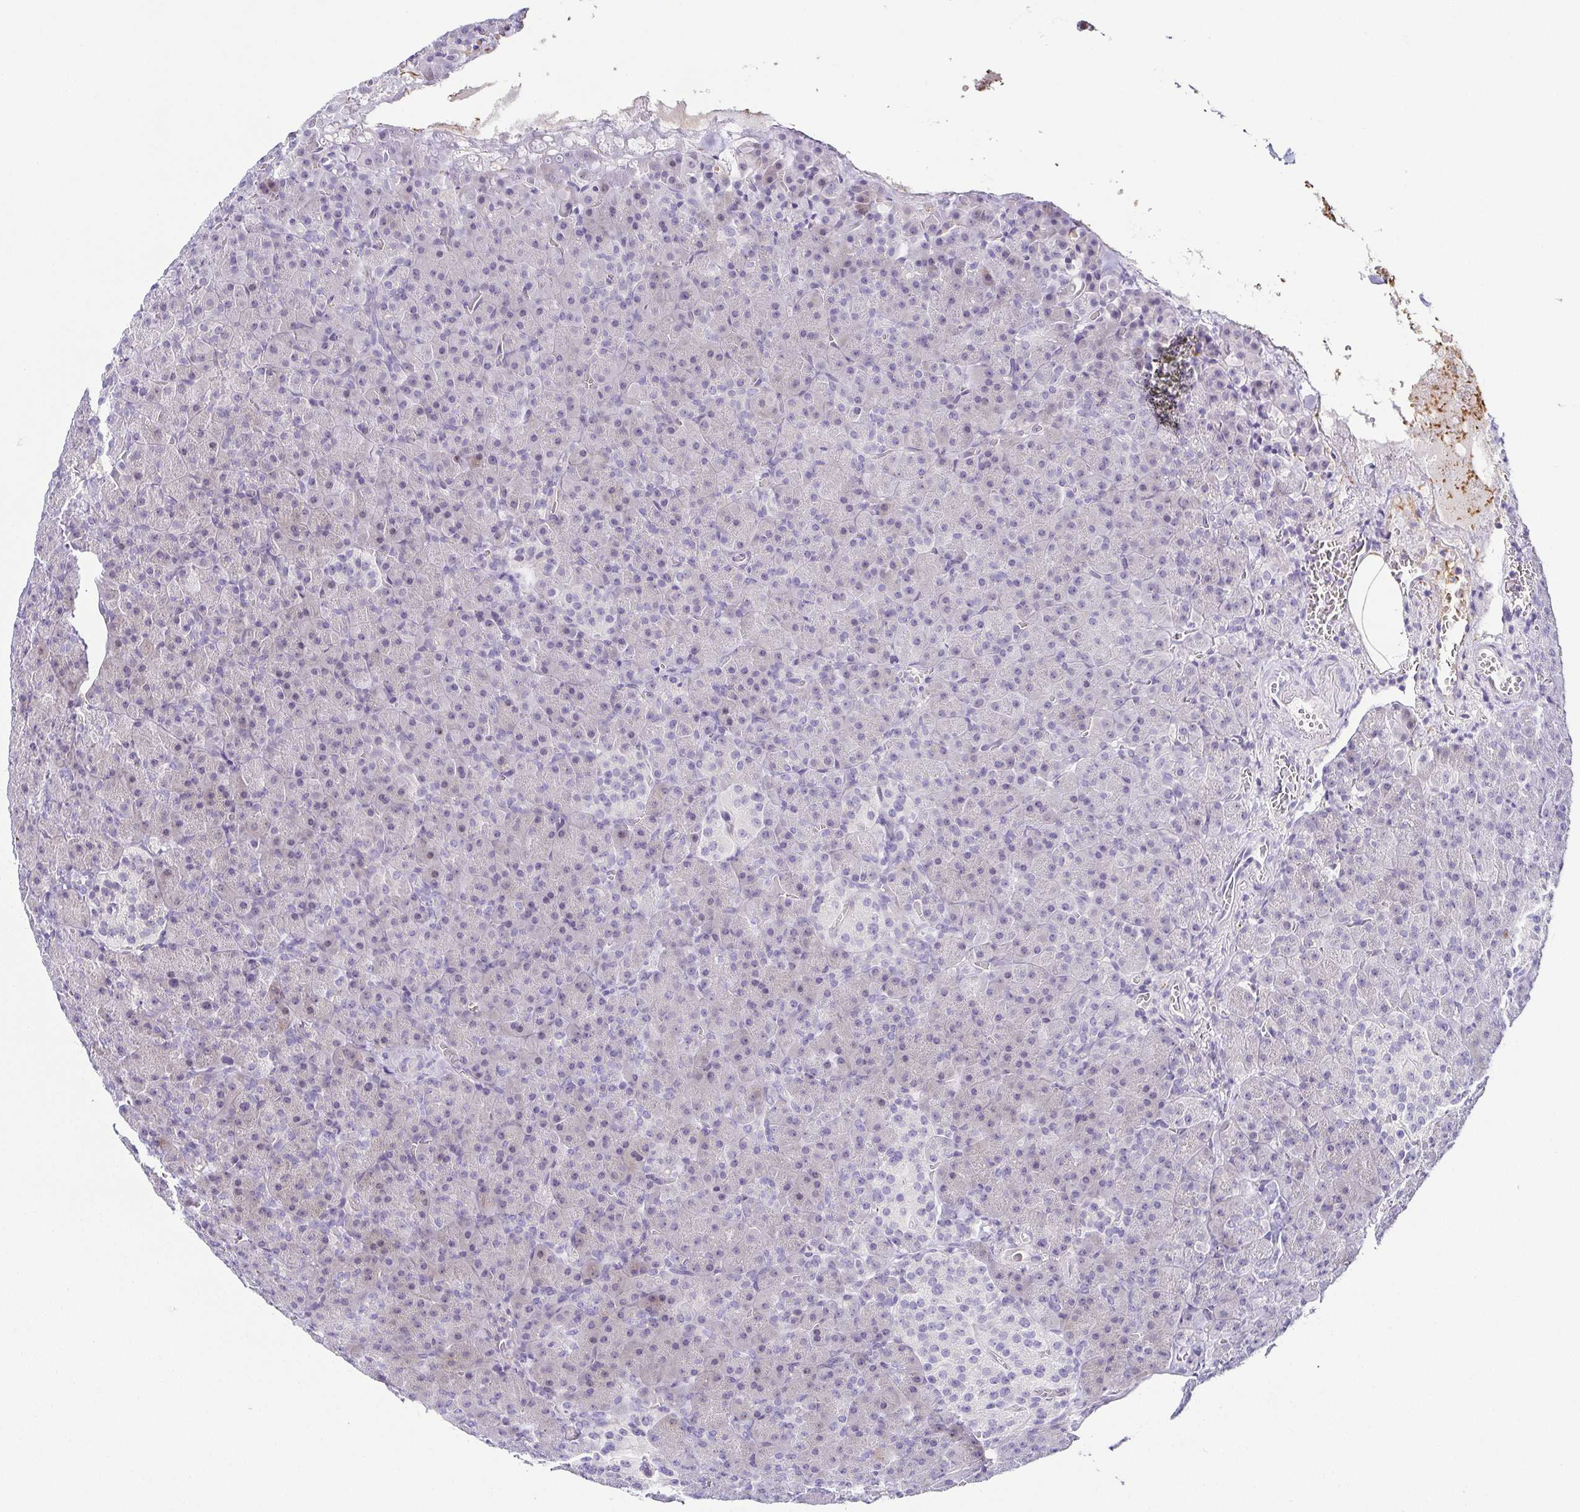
{"staining": {"intensity": "negative", "quantity": "none", "location": "none"}, "tissue": "pancreas", "cell_type": "Exocrine glandular cells", "image_type": "normal", "snomed": [{"axis": "morphology", "description": "Normal tissue, NOS"}, {"axis": "topography", "description": "Pancreas"}], "caption": "High power microscopy histopathology image of an immunohistochemistry micrograph of normal pancreas, revealing no significant positivity in exocrine glandular cells.", "gene": "FAM162B", "patient": {"sex": "female", "age": 74}}